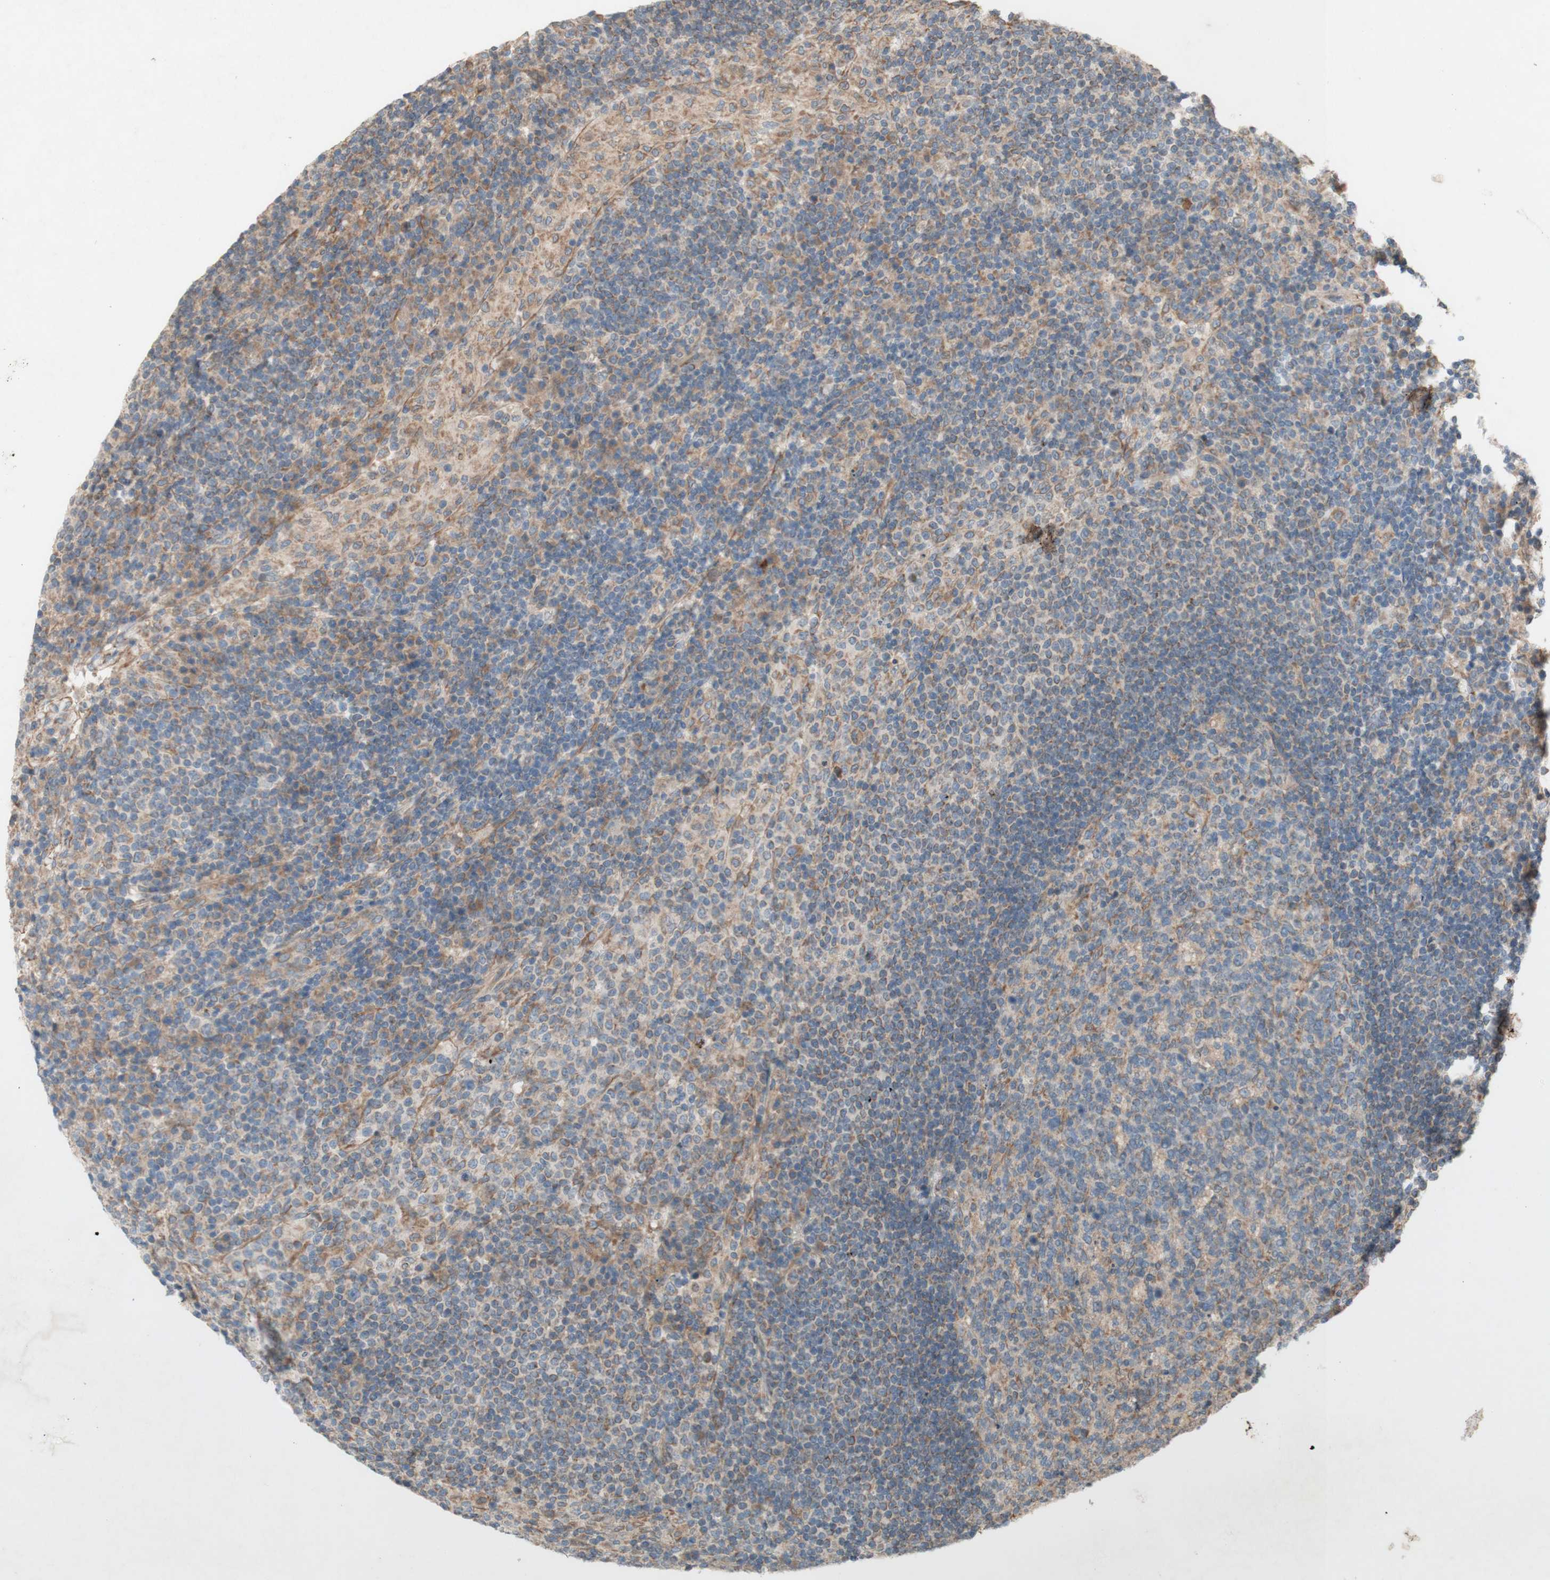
{"staining": {"intensity": "weak", "quantity": ">75%", "location": "cytoplasmic/membranous"}, "tissue": "lymph node", "cell_type": "Germinal center cells", "image_type": "normal", "snomed": [{"axis": "morphology", "description": "Normal tissue, NOS"}, {"axis": "topography", "description": "Lymph node"}], "caption": "Approximately >75% of germinal center cells in normal human lymph node demonstrate weak cytoplasmic/membranous protein staining as visualized by brown immunohistochemical staining.", "gene": "SOCS2", "patient": {"sex": "female", "age": 53}}